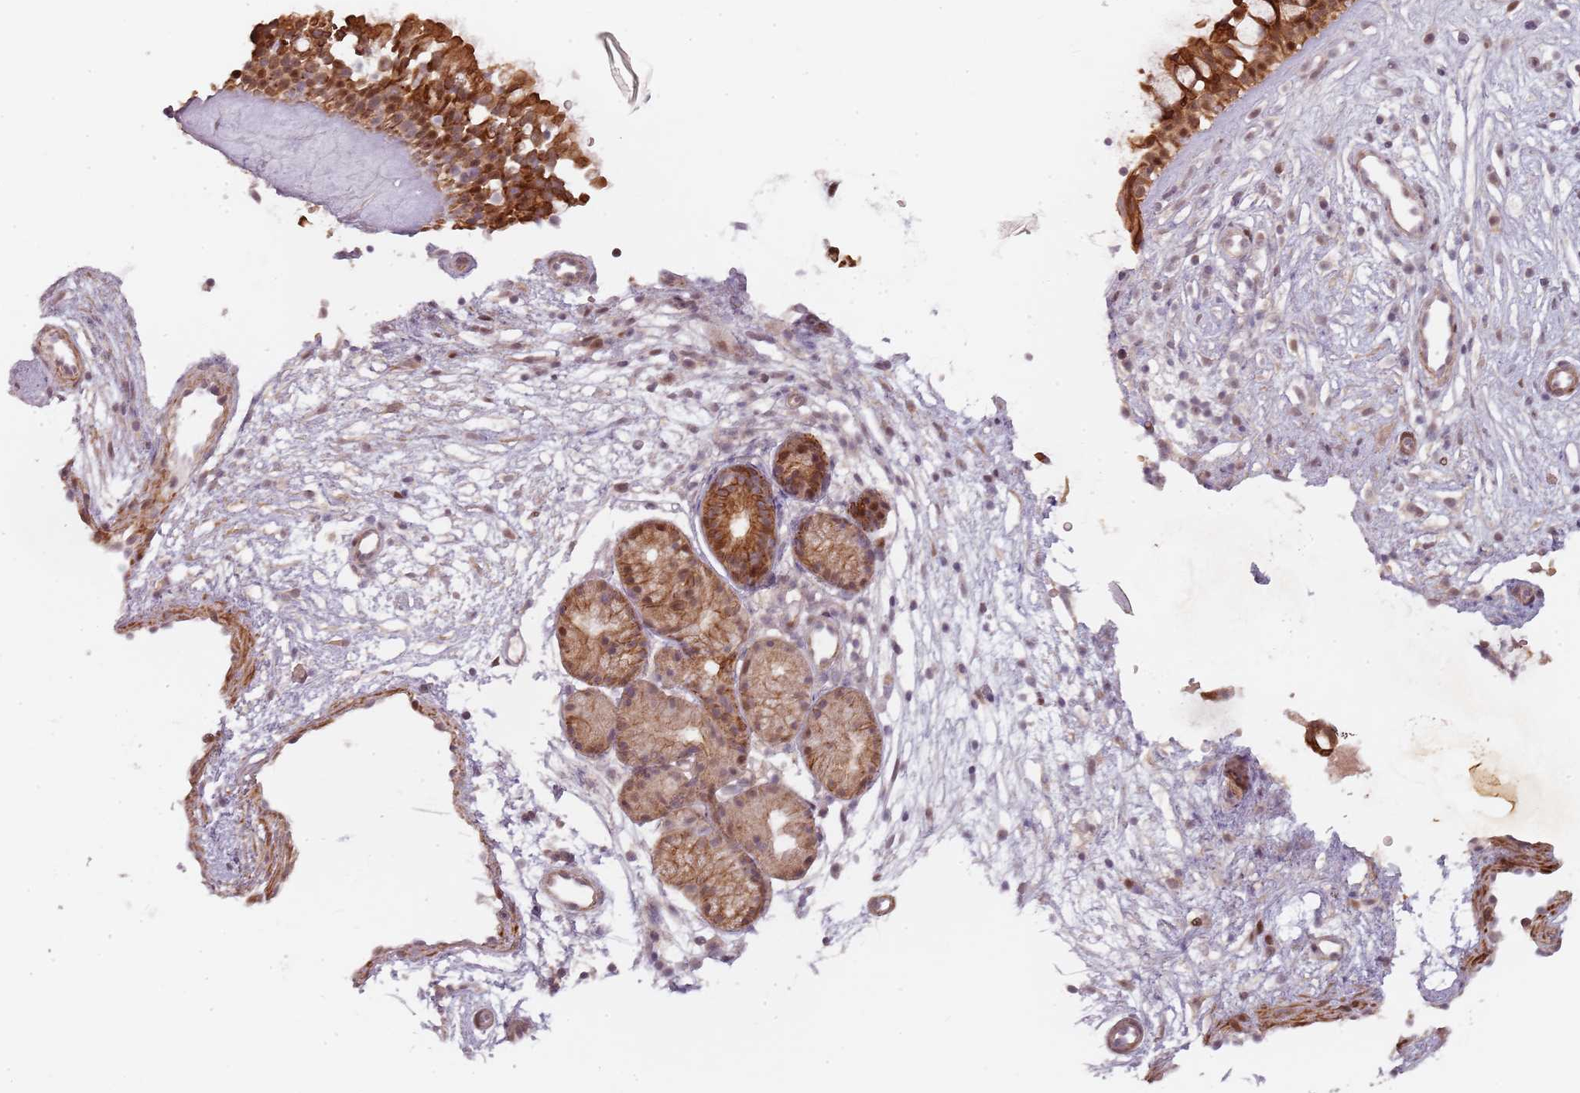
{"staining": {"intensity": "strong", "quantity": ">75%", "location": "cytoplasmic/membranous,nuclear"}, "tissue": "nasopharynx", "cell_type": "Respiratory epithelial cells", "image_type": "normal", "snomed": [{"axis": "morphology", "description": "Normal tissue, NOS"}, {"axis": "topography", "description": "Nasopharynx"}], "caption": "Nasopharynx stained with a protein marker reveals strong staining in respiratory epithelial cells.", "gene": "RPS6KA2", "patient": {"sex": "male", "age": 32}}